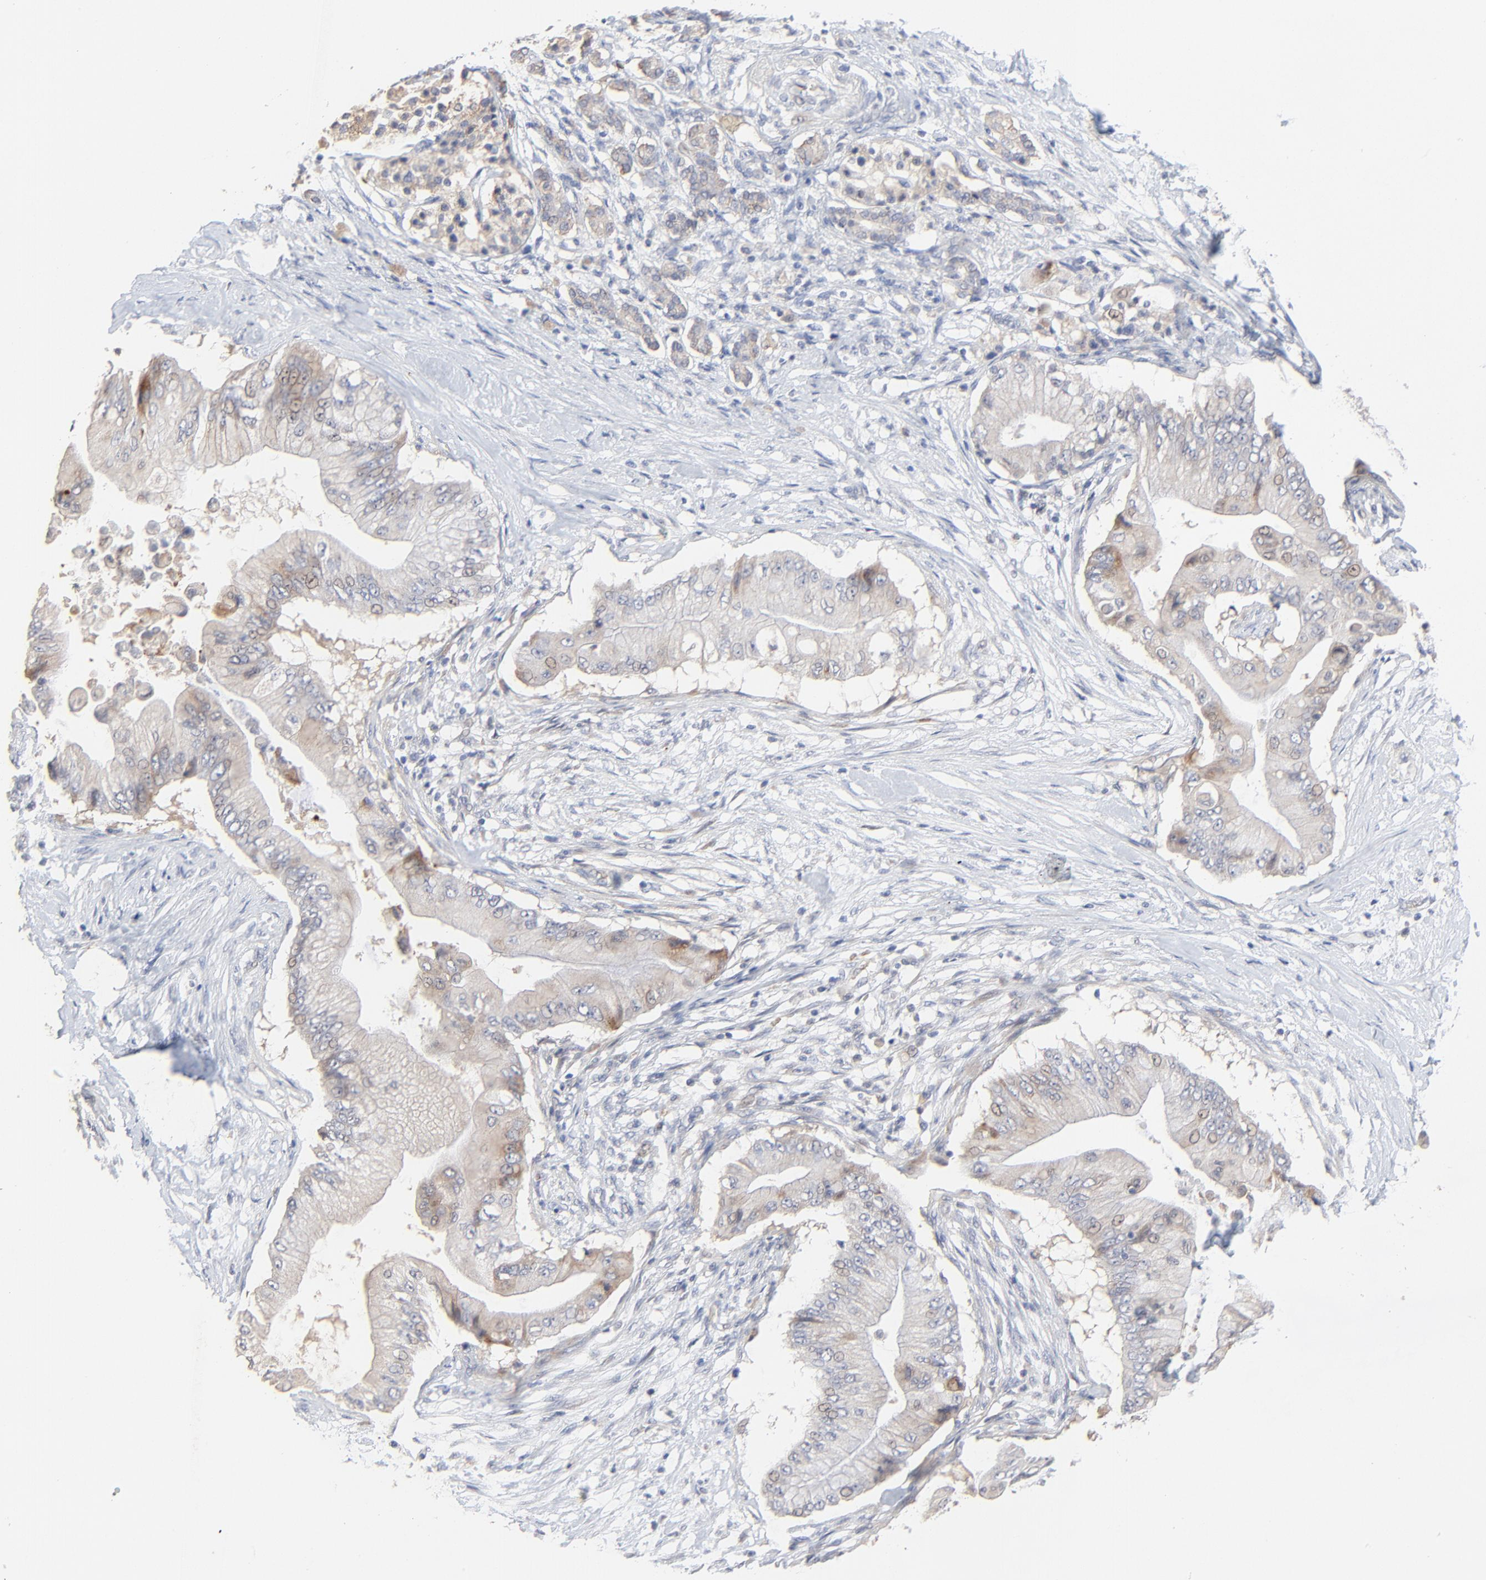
{"staining": {"intensity": "weak", "quantity": ">75%", "location": "cytoplasmic/membranous"}, "tissue": "pancreatic cancer", "cell_type": "Tumor cells", "image_type": "cancer", "snomed": [{"axis": "morphology", "description": "Adenocarcinoma, NOS"}, {"axis": "topography", "description": "Pancreas"}], "caption": "Pancreatic cancer (adenocarcinoma) stained for a protein displays weak cytoplasmic/membranous positivity in tumor cells.", "gene": "FANCB", "patient": {"sex": "male", "age": 62}}